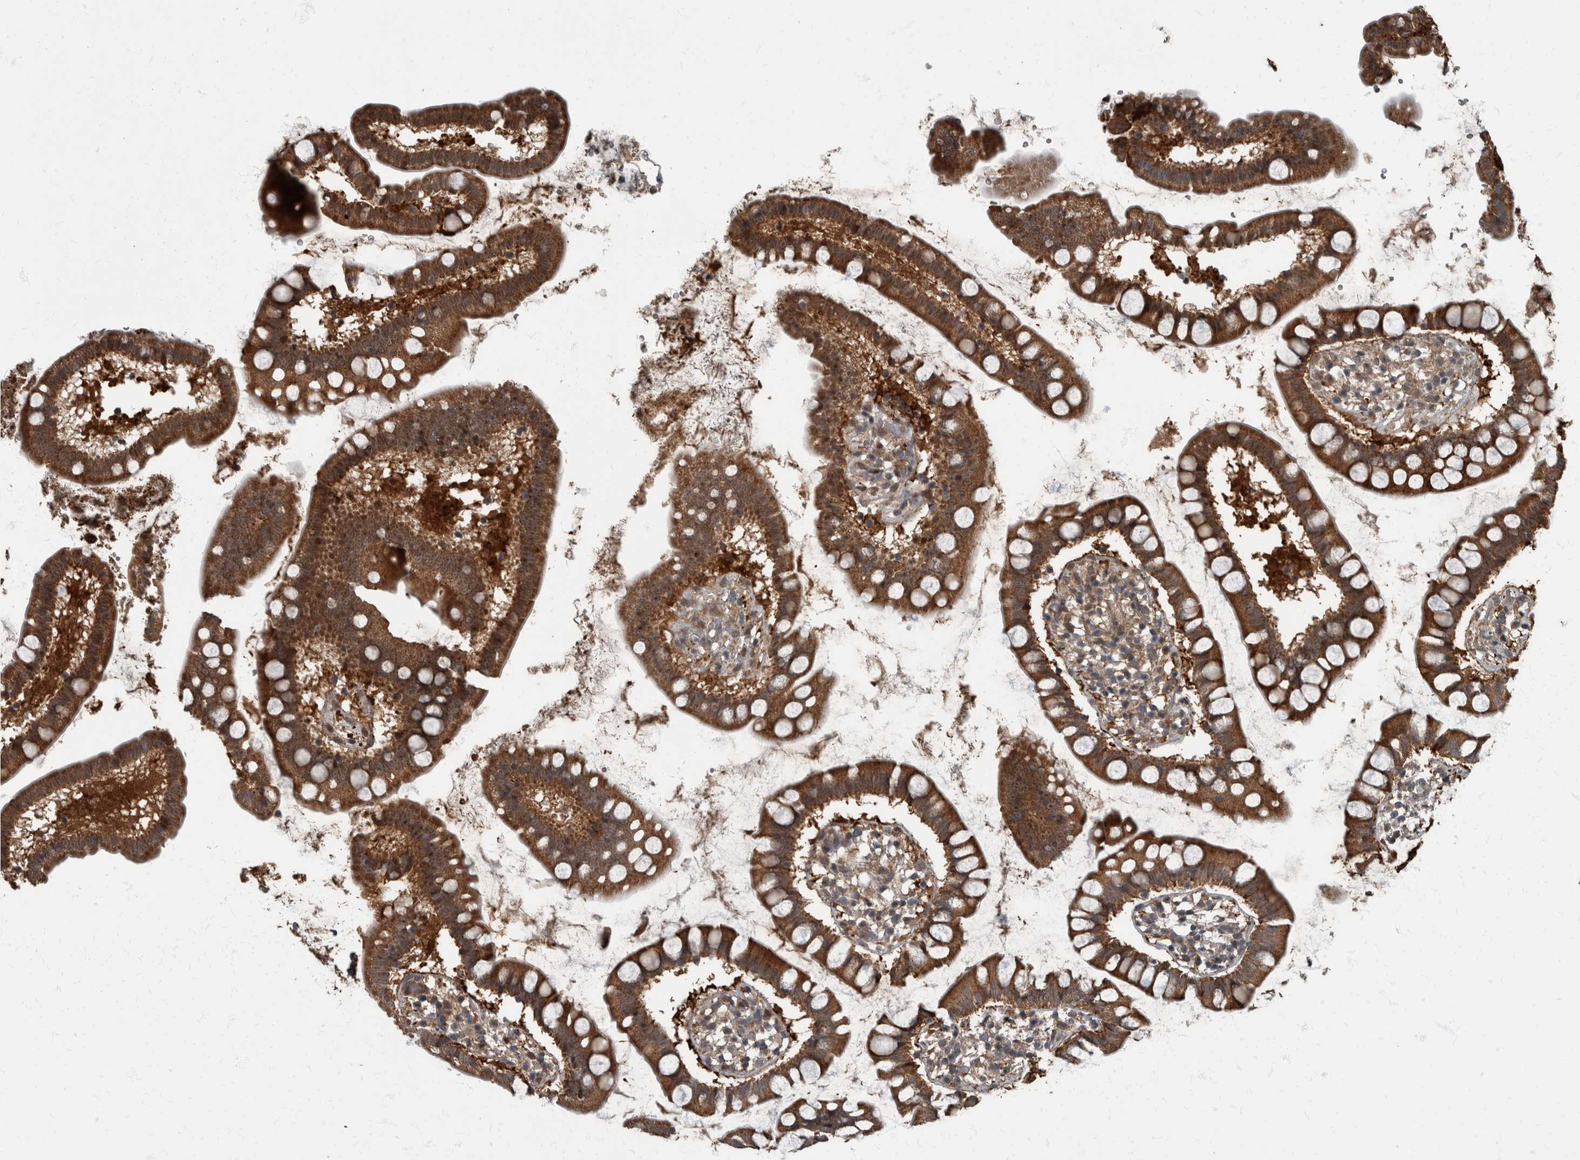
{"staining": {"intensity": "strong", "quantity": ">75%", "location": "cytoplasmic/membranous"}, "tissue": "small intestine", "cell_type": "Glandular cells", "image_type": "normal", "snomed": [{"axis": "morphology", "description": "Normal tissue, NOS"}, {"axis": "topography", "description": "Small intestine"}], "caption": "Immunohistochemical staining of normal human small intestine exhibits strong cytoplasmic/membranous protein positivity in about >75% of glandular cells.", "gene": "RABGGTB", "patient": {"sex": "female", "age": 84}}